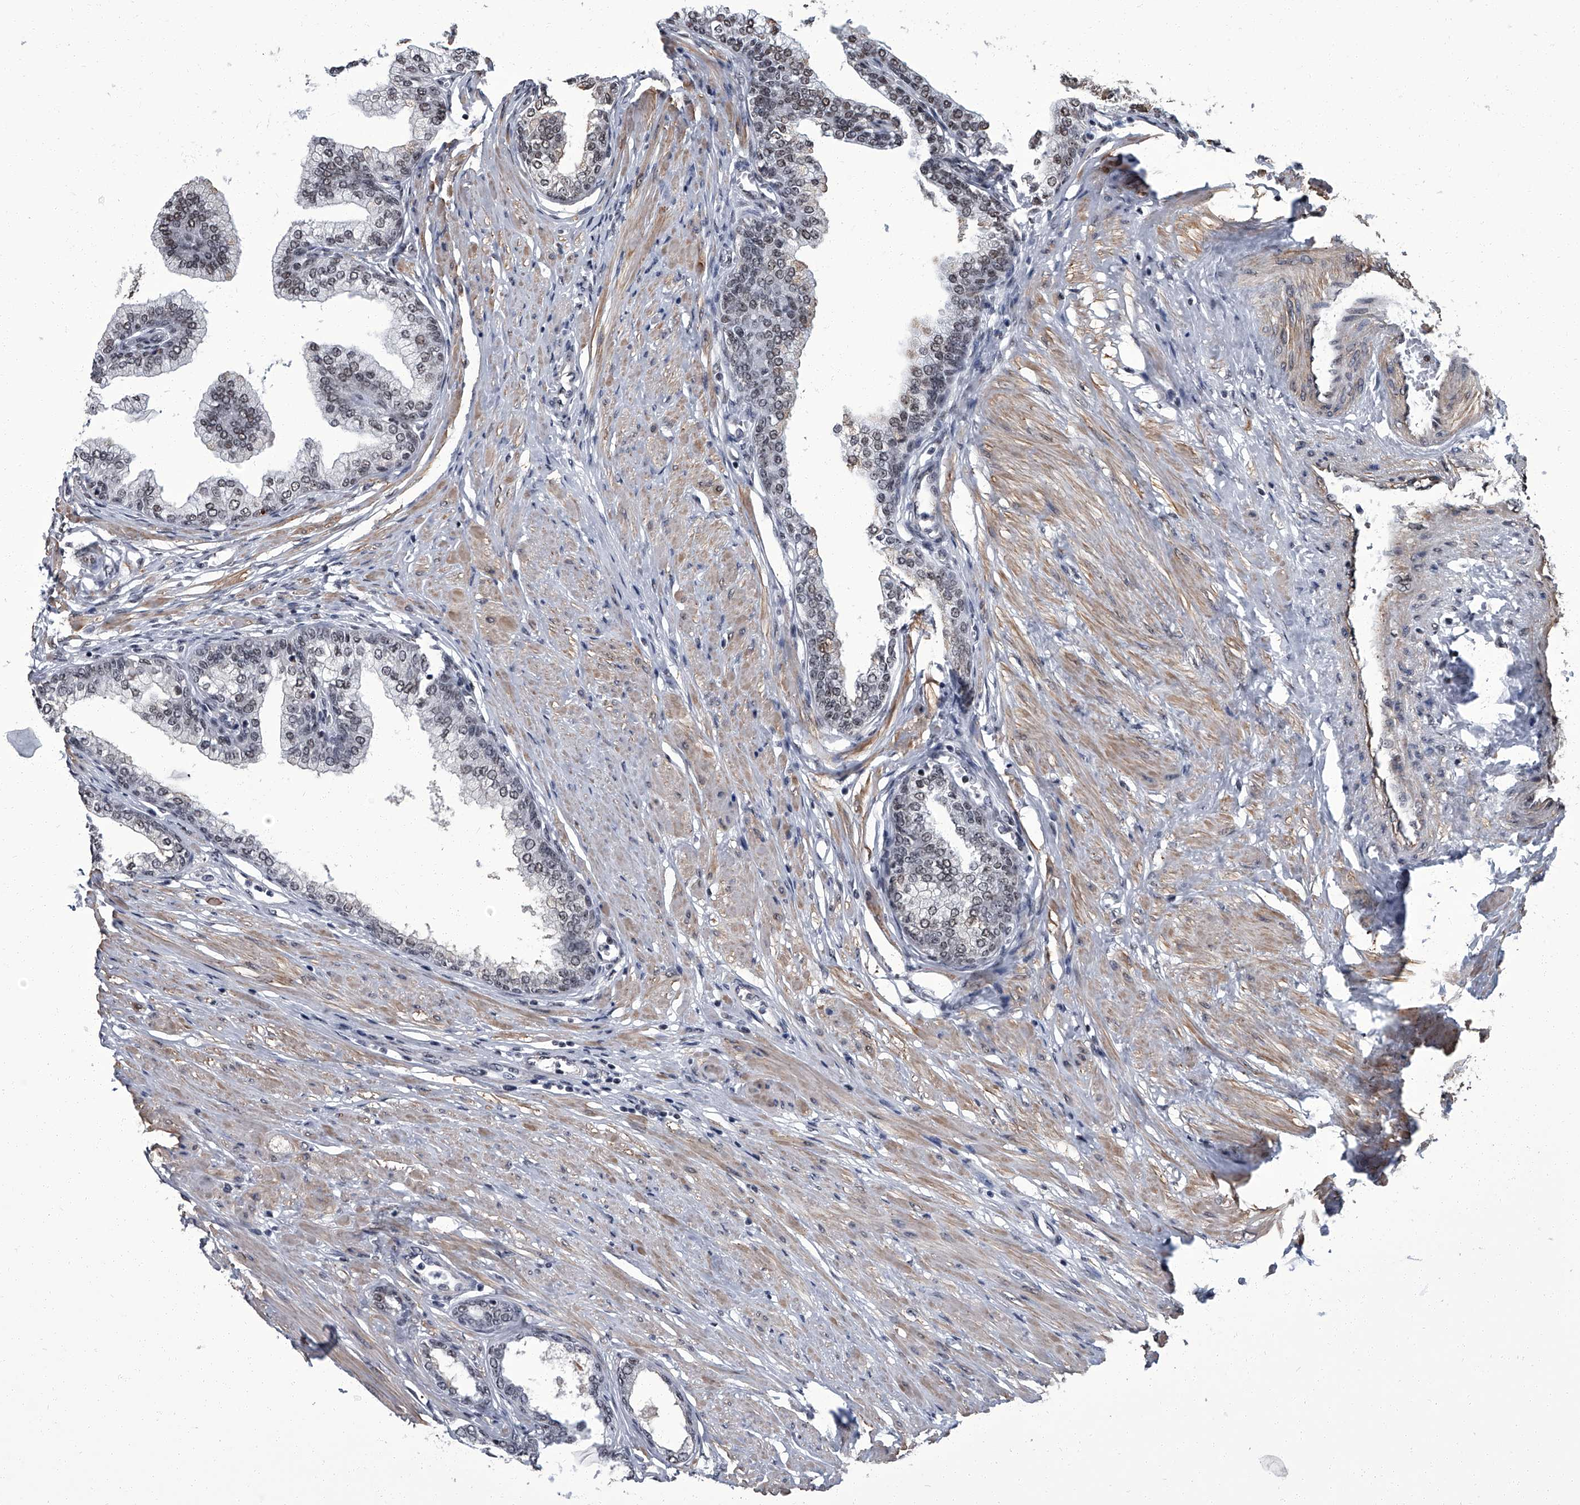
{"staining": {"intensity": "moderate", "quantity": "25%-75%", "location": "nuclear"}, "tissue": "prostate", "cell_type": "Glandular cells", "image_type": "normal", "snomed": [{"axis": "morphology", "description": "Normal tissue, NOS"}, {"axis": "morphology", "description": "Urothelial carcinoma, Low grade"}, {"axis": "topography", "description": "Urinary bladder"}, {"axis": "topography", "description": "Prostate"}], "caption": "Immunohistochemistry (IHC) (DAB (3,3'-diaminobenzidine)) staining of unremarkable prostate demonstrates moderate nuclear protein staining in about 25%-75% of glandular cells. The staining was performed using DAB (3,3'-diaminobenzidine) to visualize the protein expression in brown, while the nuclei were stained in blue with hematoxylin (Magnification: 20x).", "gene": "ZNF518B", "patient": {"sex": "male", "age": 60}}